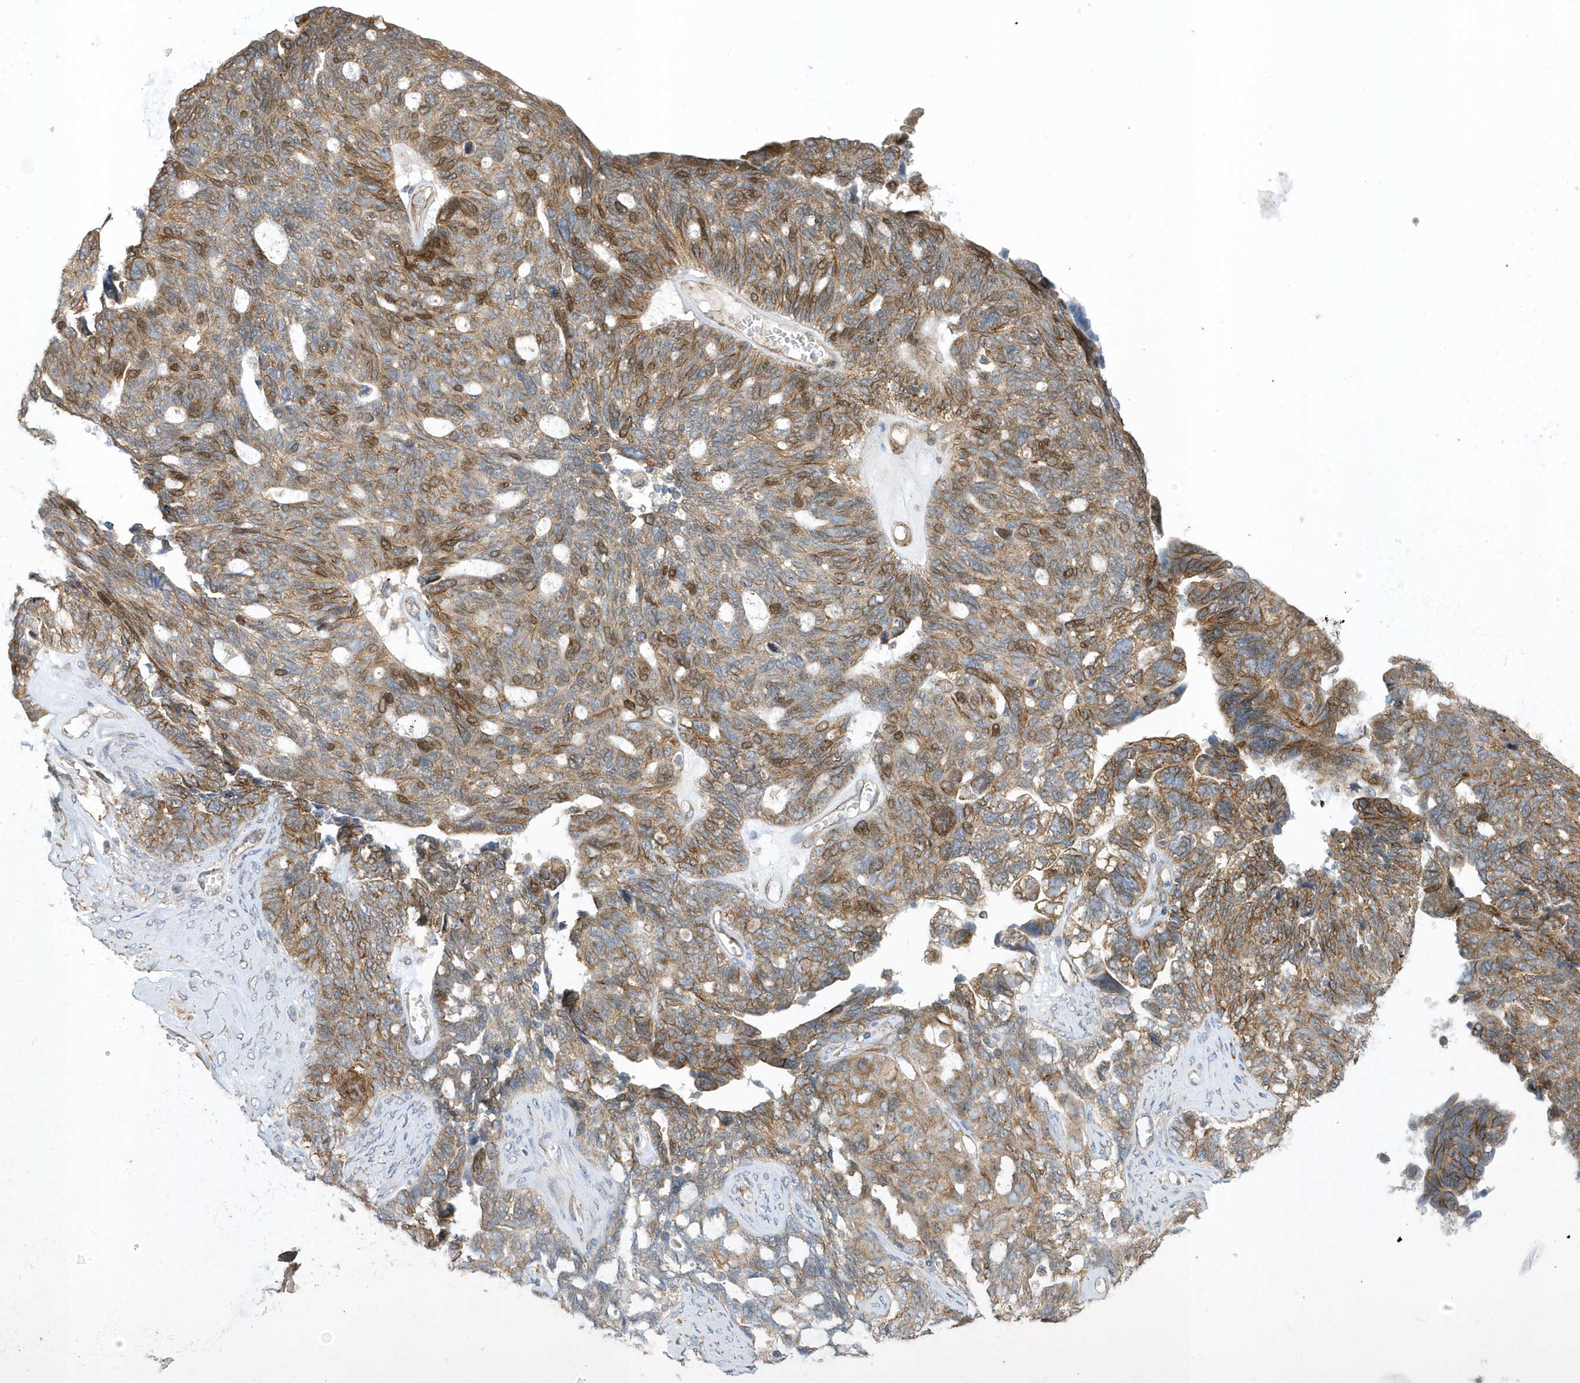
{"staining": {"intensity": "moderate", "quantity": ">75%", "location": "cytoplasmic/membranous,nuclear"}, "tissue": "ovarian cancer", "cell_type": "Tumor cells", "image_type": "cancer", "snomed": [{"axis": "morphology", "description": "Cystadenocarcinoma, serous, NOS"}, {"axis": "topography", "description": "Ovary"}], "caption": "The photomicrograph shows a brown stain indicating the presence of a protein in the cytoplasmic/membranous and nuclear of tumor cells in ovarian cancer.", "gene": "HRH4", "patient": {"sex": "female", "age": 79}}